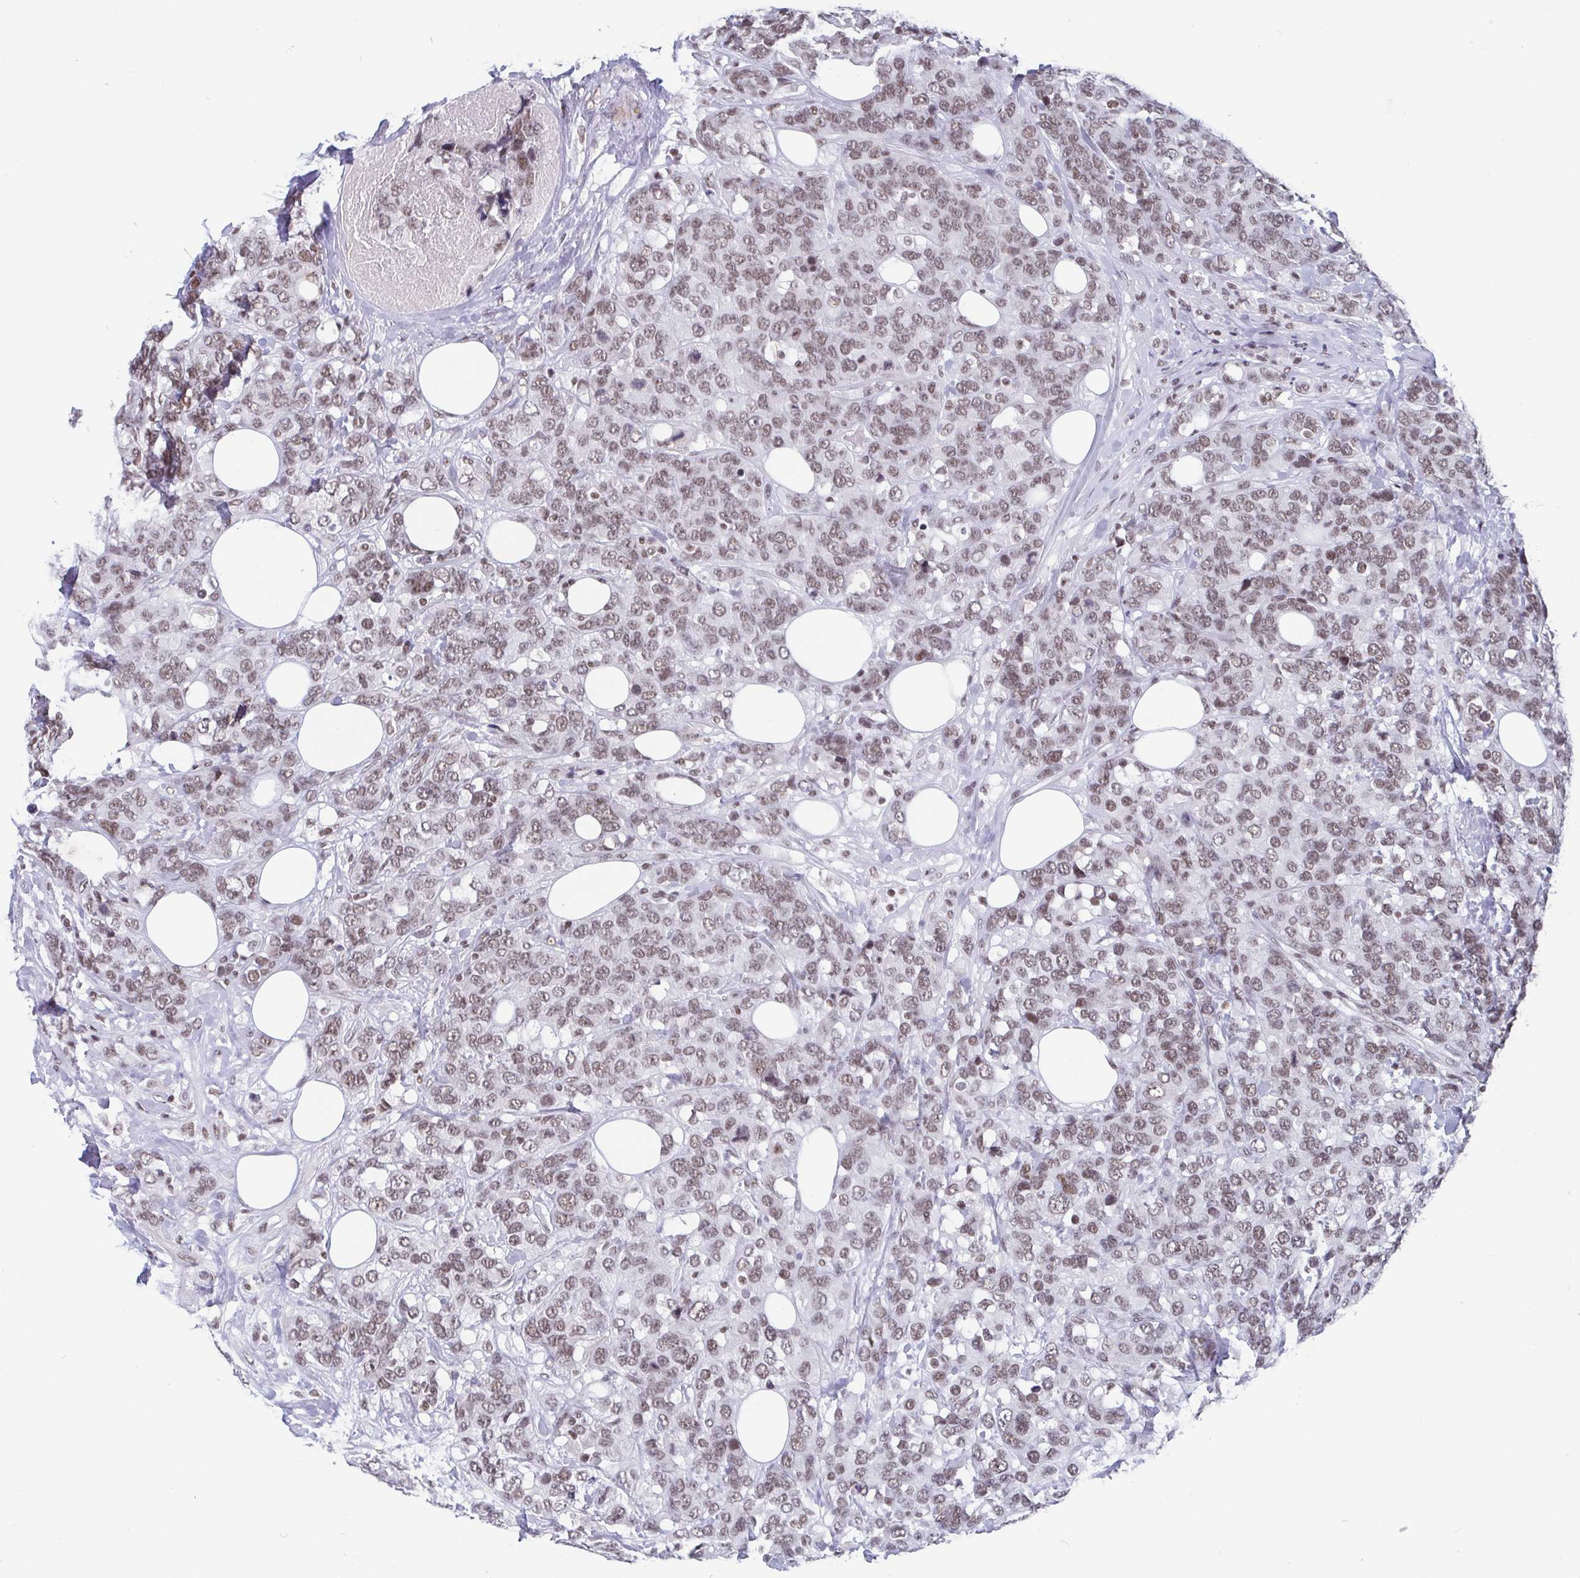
{"staining": {"intensity": "weak", "quantity": ">75%", "location": "nuclear"}, "tissue": "breast cancer", "cell_type": "Tumor cells", "image_type": "cancer", "snomed": [{"axis": "morphology", "description": "Lobular carcinoma"}, {"axis": "topography", "description": "Breast"}], "caption": "A brown stain highlights weak nuclear staining of a protein in human breast cancer (lobular carcinoma) tumor cells. Immunohistochemistry (ihc) stains the protein of interest in brown and the nuclei are stained blue.", "gene": "CTCF", "patient": {"sex": "female", "age": 59}}